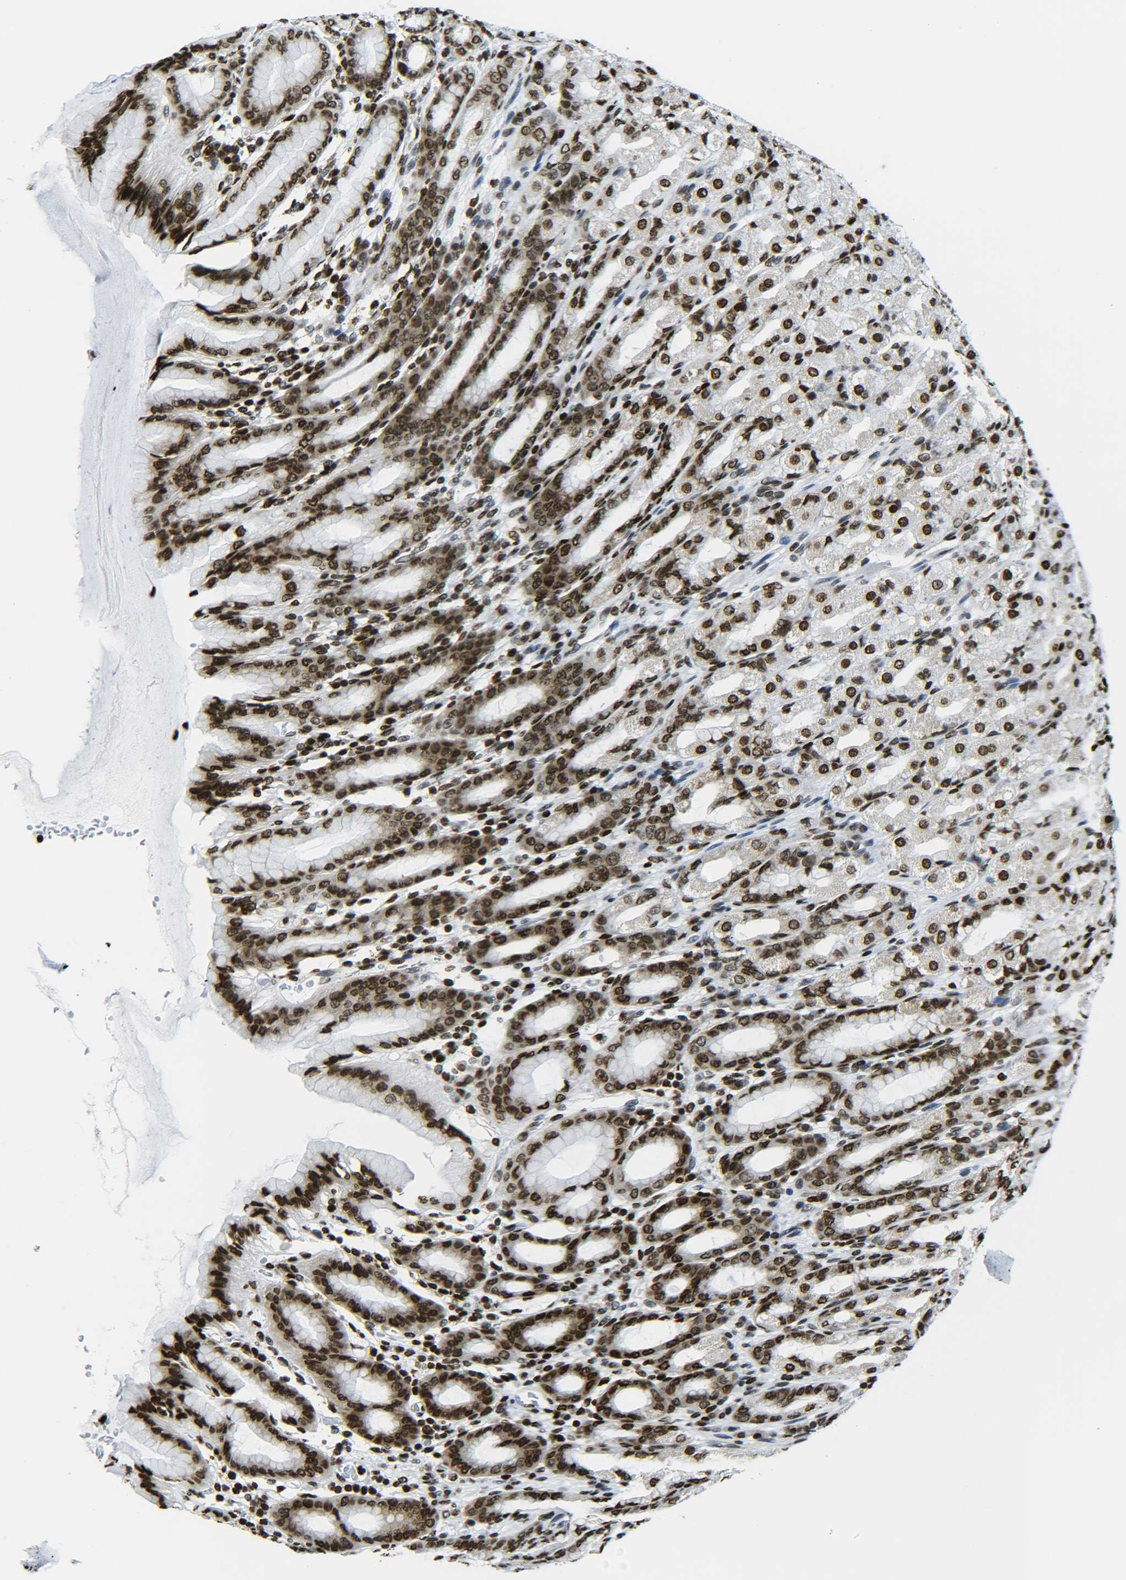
{"staining": {"intensity": "strong", "quantity": ">75%", "location": "nuclear"}, "tissue": "stomach", "cell_type": "Glandular cells", "image_type": "normal", "snomed": [{"axis": "morphology", "description": "Normal tissue, NOS"}, {"axis": "topography", "description": "Stomach, upper"}], "caption": "A high amount of strong nuclear expression is identified in approximately >75% of glandular cells in benign stomach.", "gene": "H2AX", "patient": {"sex": "male", "age": 68}}